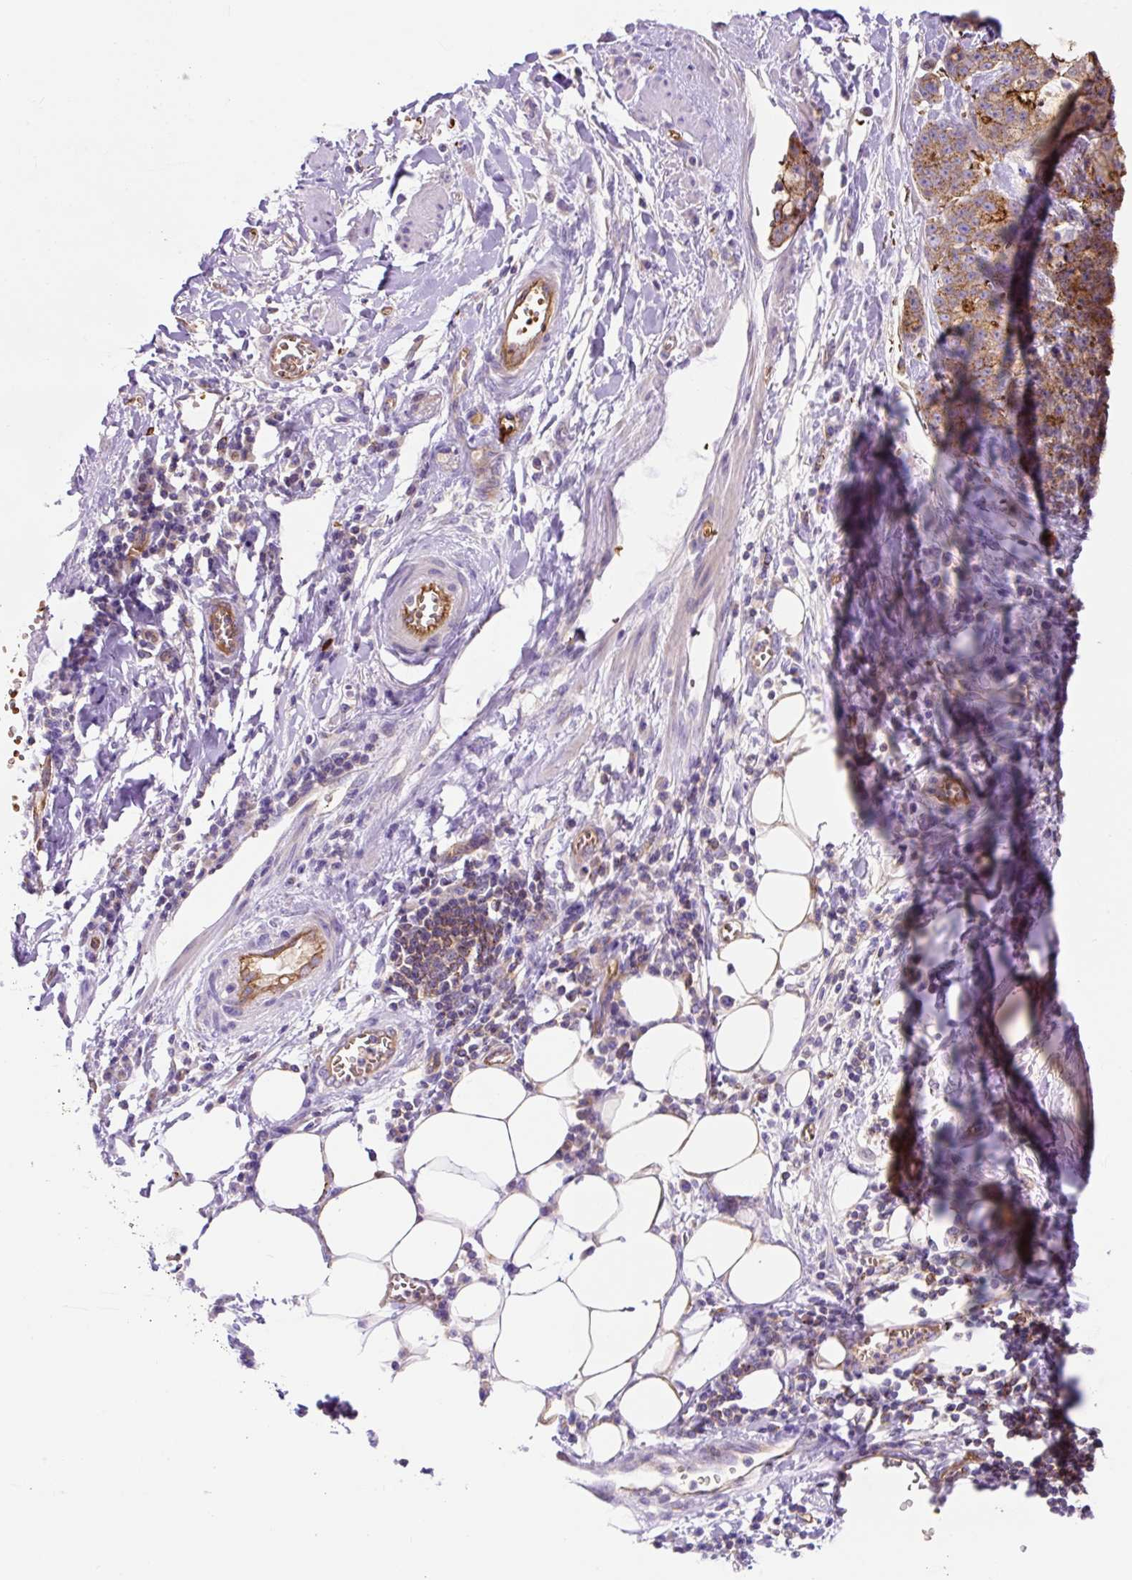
{"staining": {"intensity": "moderate", "quantity": ">75%", "location": "cytoplasmic/membranous"}, "tissue": "pancreatic cancer", "cell_type": "Tumor cells", "image_type": "cancer", "snomed": [{"axis": "morphology", "description": "Adenocarcinoma, NOS"}, {"axis": "topography", "description": "Pancreas"}], "caption": "Pancreatic cancer stained with DAB (3,3'-diaminobenzidine) immunohistochemistry (IHC) exhibits medium levels of moderate cytoplasmic/membranous staining in approximately >75% of tumor cells. The protein of interest is shown in brown color, while the nuclei are stained blue.", "gene": "HIP1R", "patient": {"sex": "female", "age": 73}}